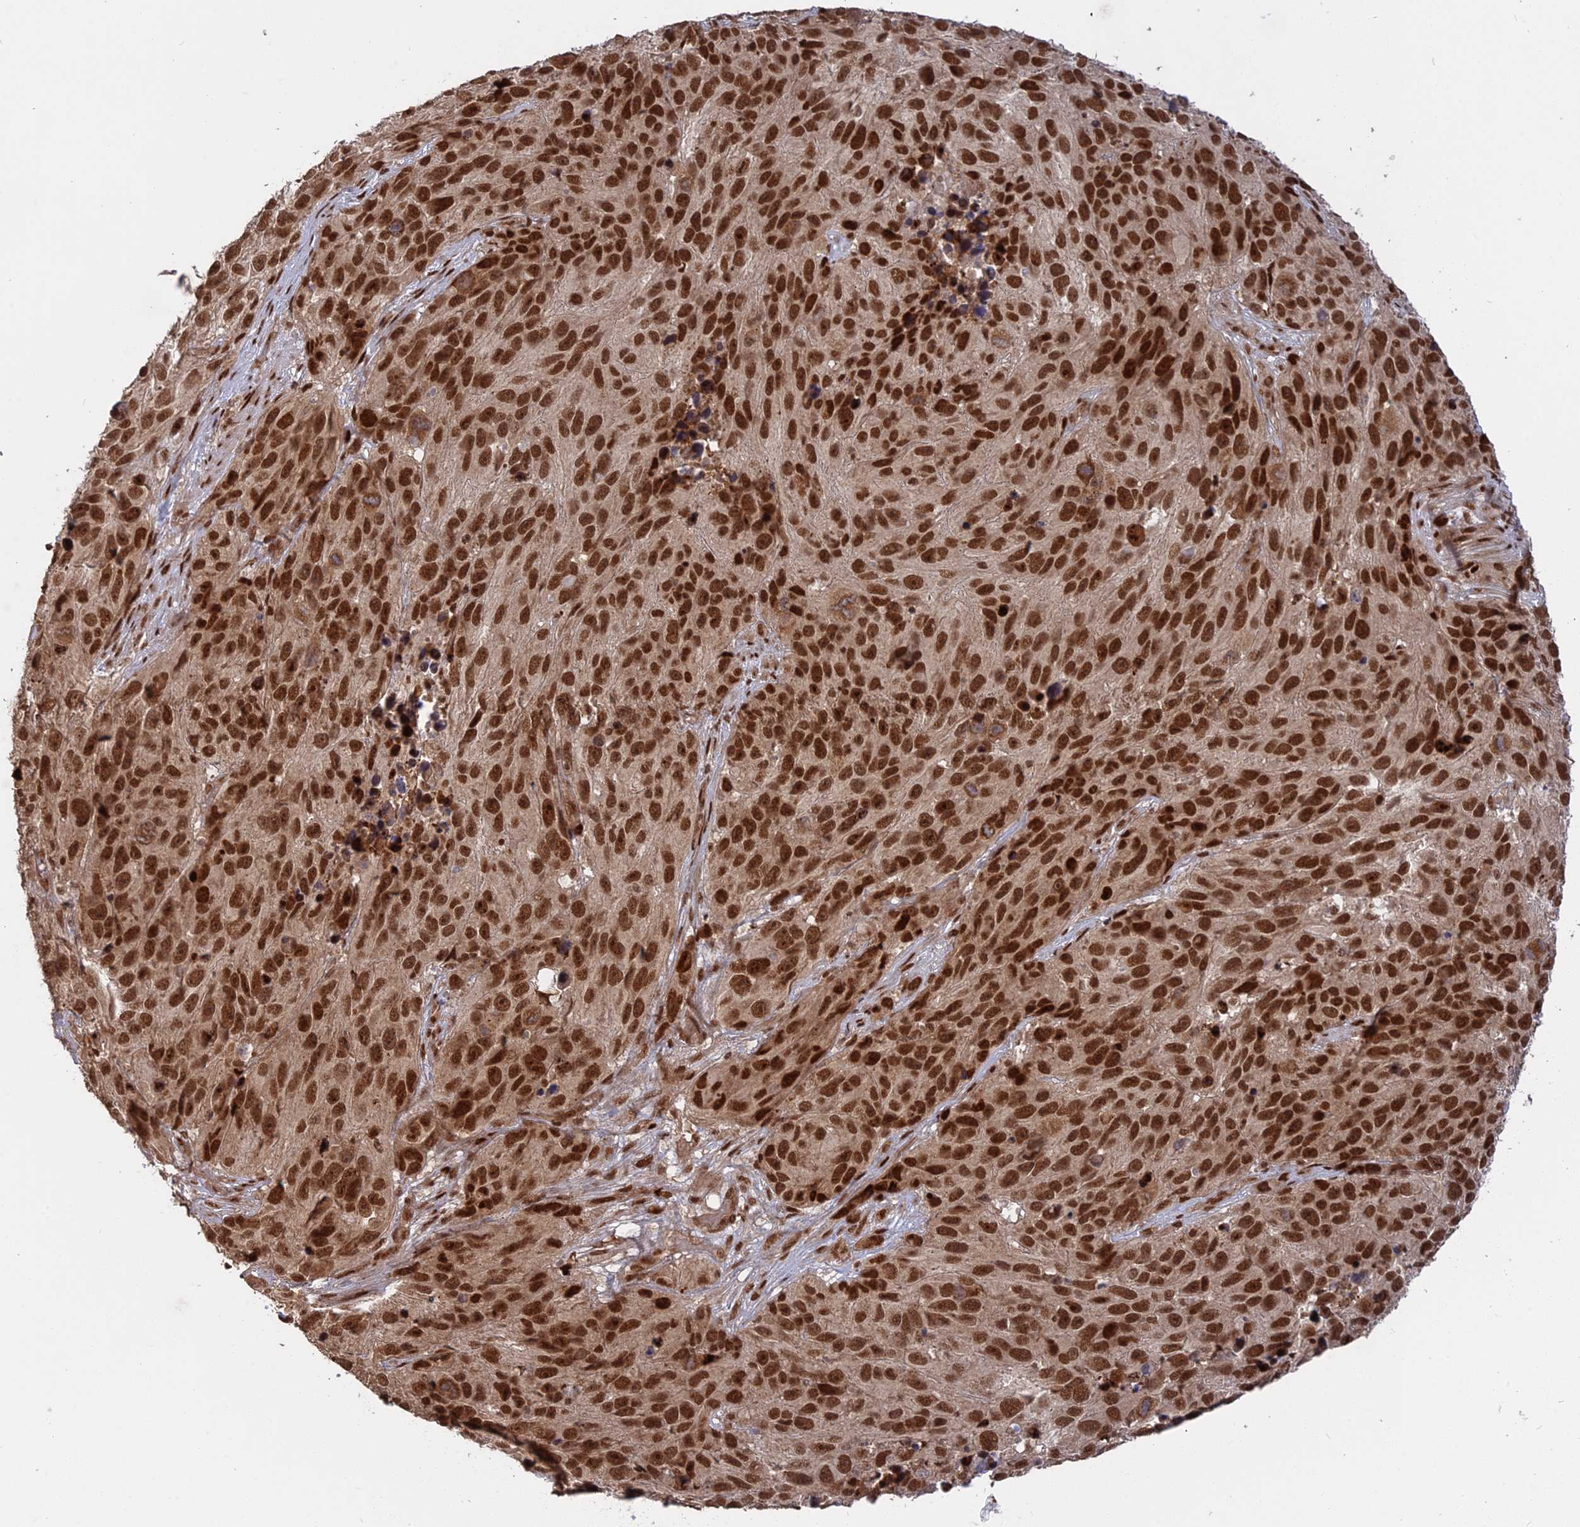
{"staining": {"intensity": "strong", "quantity": ">75%", "location": "nuclear"}, "tissue": "melanoma", "cell_type": "Tumor cells", "image_type": "cancer", "snomed": [{"axis": "morphology", "description": "Malignant melanoma, NOS"}, {"axis": "topography", "description": "Skin"}], "caption": "Protein analysis of melanoma tissue exhibits strong nuclear expression in approximately >75% of tumor cells. The staining was performed using DAB (3,3'-diaminobenzidine), with brown indicating positive protein expression. Nuclei are stained blue with hematoxylin.", "gene": "PKIG", "patient": {"sex": "male", "age": 84}}